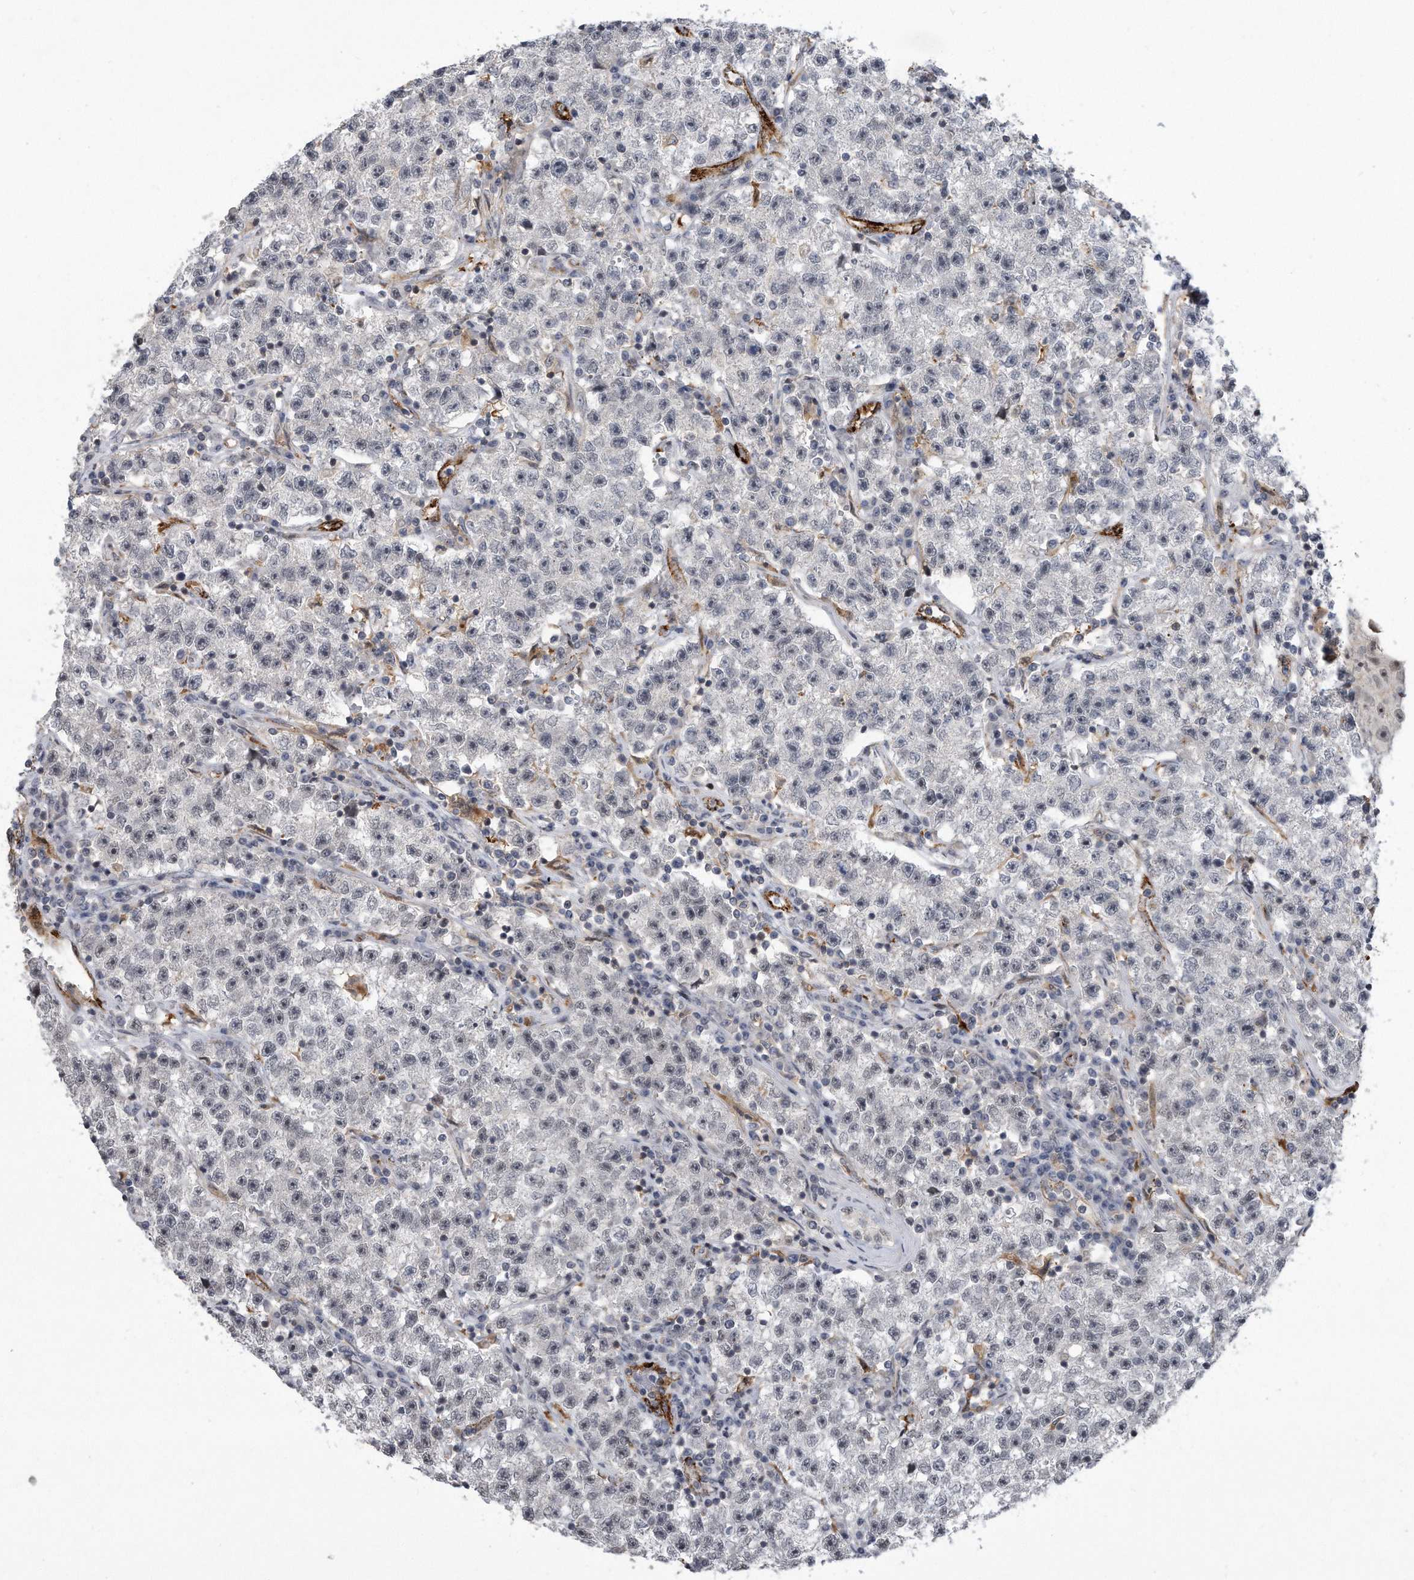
{"staining": {"intensity": "weak", "quantity": "<25%", "location": "nuclear"}, "tissue": "testis cancer", "cell_type": "Tumor cells", "image_type": "cancer", "snomed": [{"axis": "morphology", "description": "Seminoma, NOS"}, {"axis": "topography", "description": "Testis"}], "caption": "There is no significant positivity in tumor cells of seminoma (testis).", "gene": "PGBD2", "patient": {"sex": "male", "age": 22}}